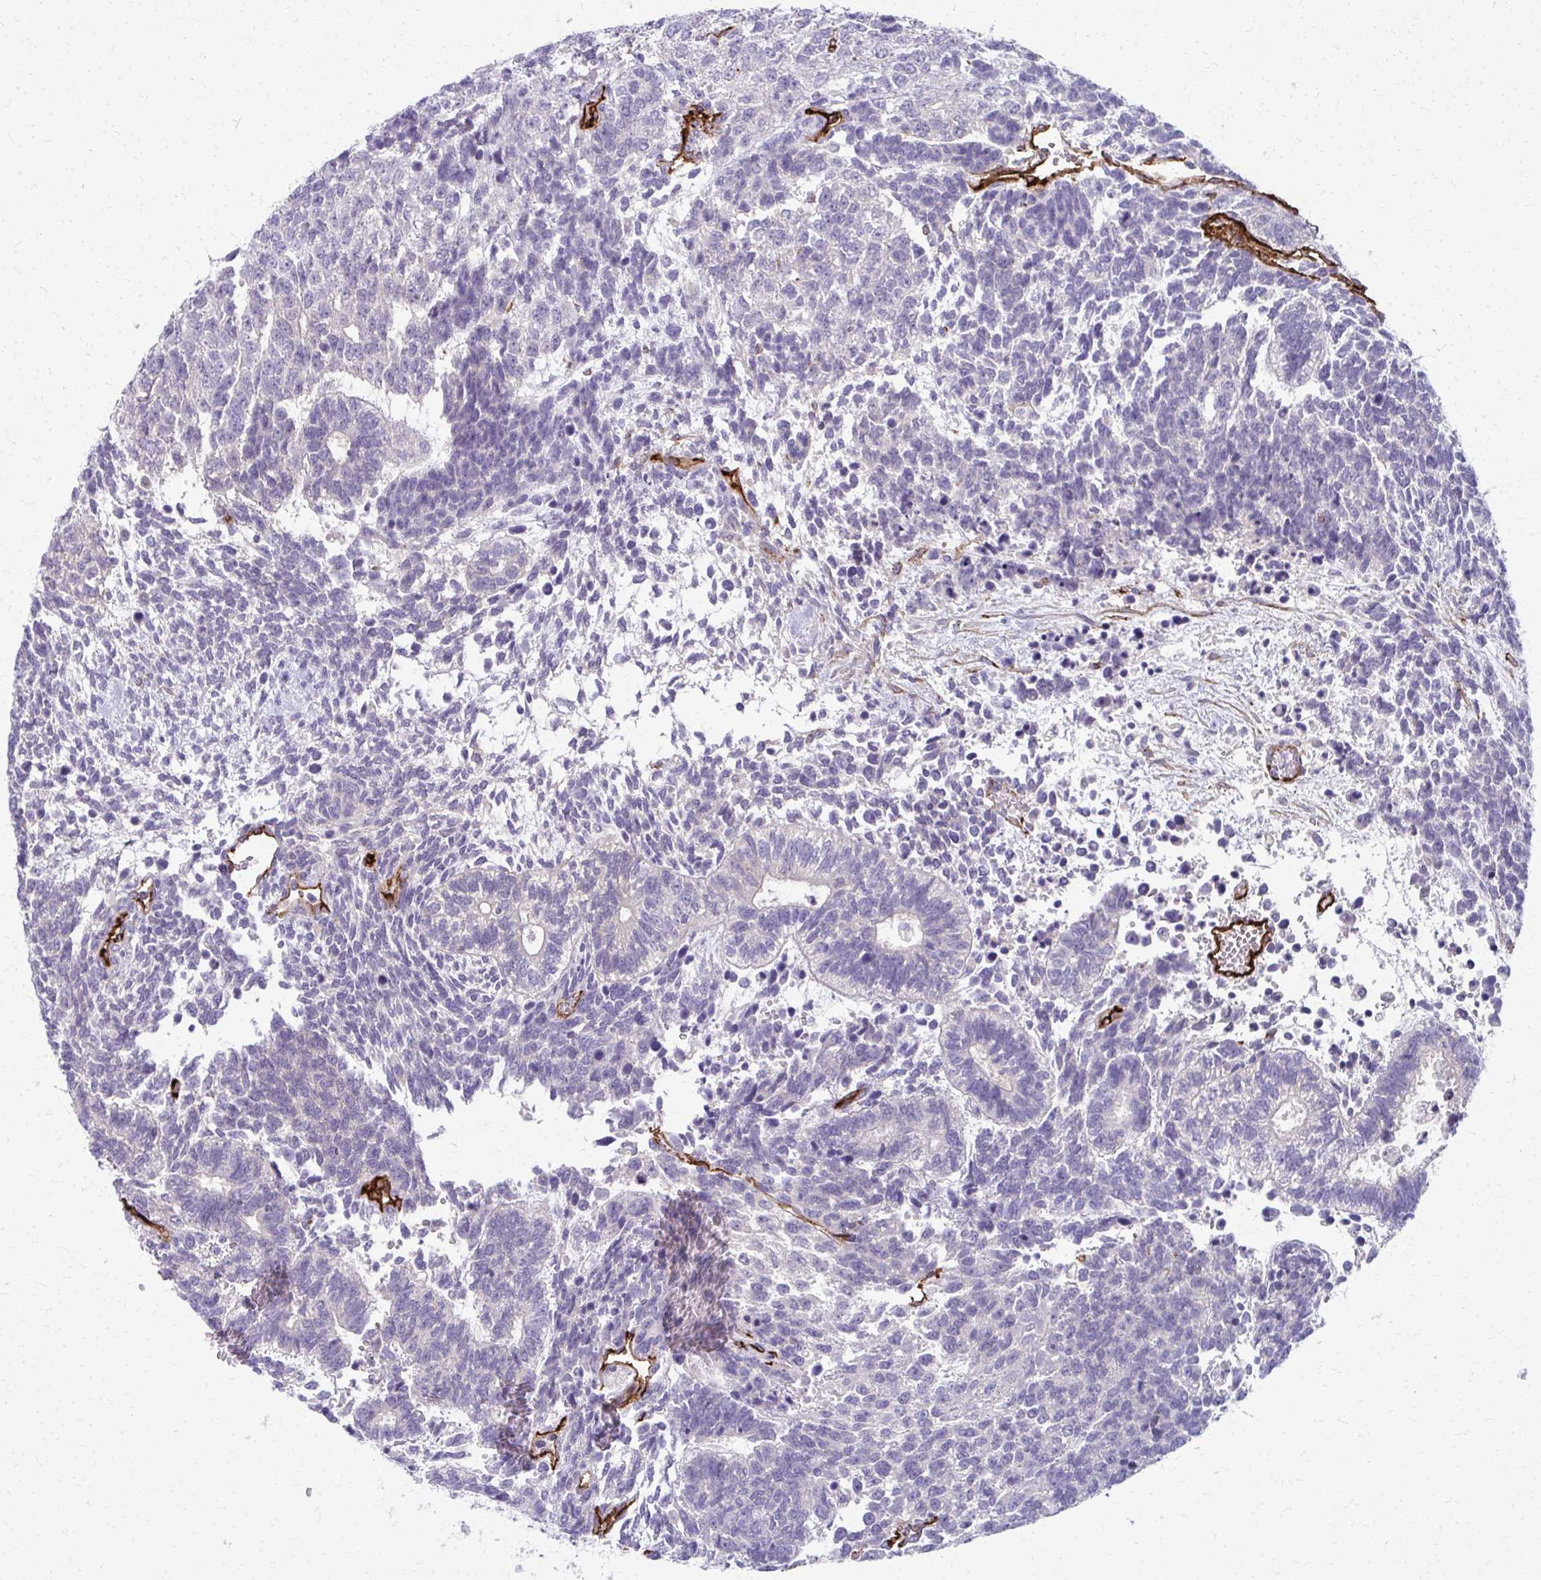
{"staining": {"intensity": "negative", "quantity": "none", "location": "none"}, "tissue": "testis cancer", "cell_type": "Tumor cells", "image_type": "cancer", "snomed": [{"axis": "morphology", "description": "Carcinoma, Embryonal, NOS"}, {"axis": "topography", "description": "Testis"}], "caption": "A high-resolution micrograph shows immunohistochemistry staining of testis embryonal carcinoma, which demonstrates no significant expression in tumor cells.", "gene": "ADIPOQ", "patient": {"sex": "male", "age": 23}}